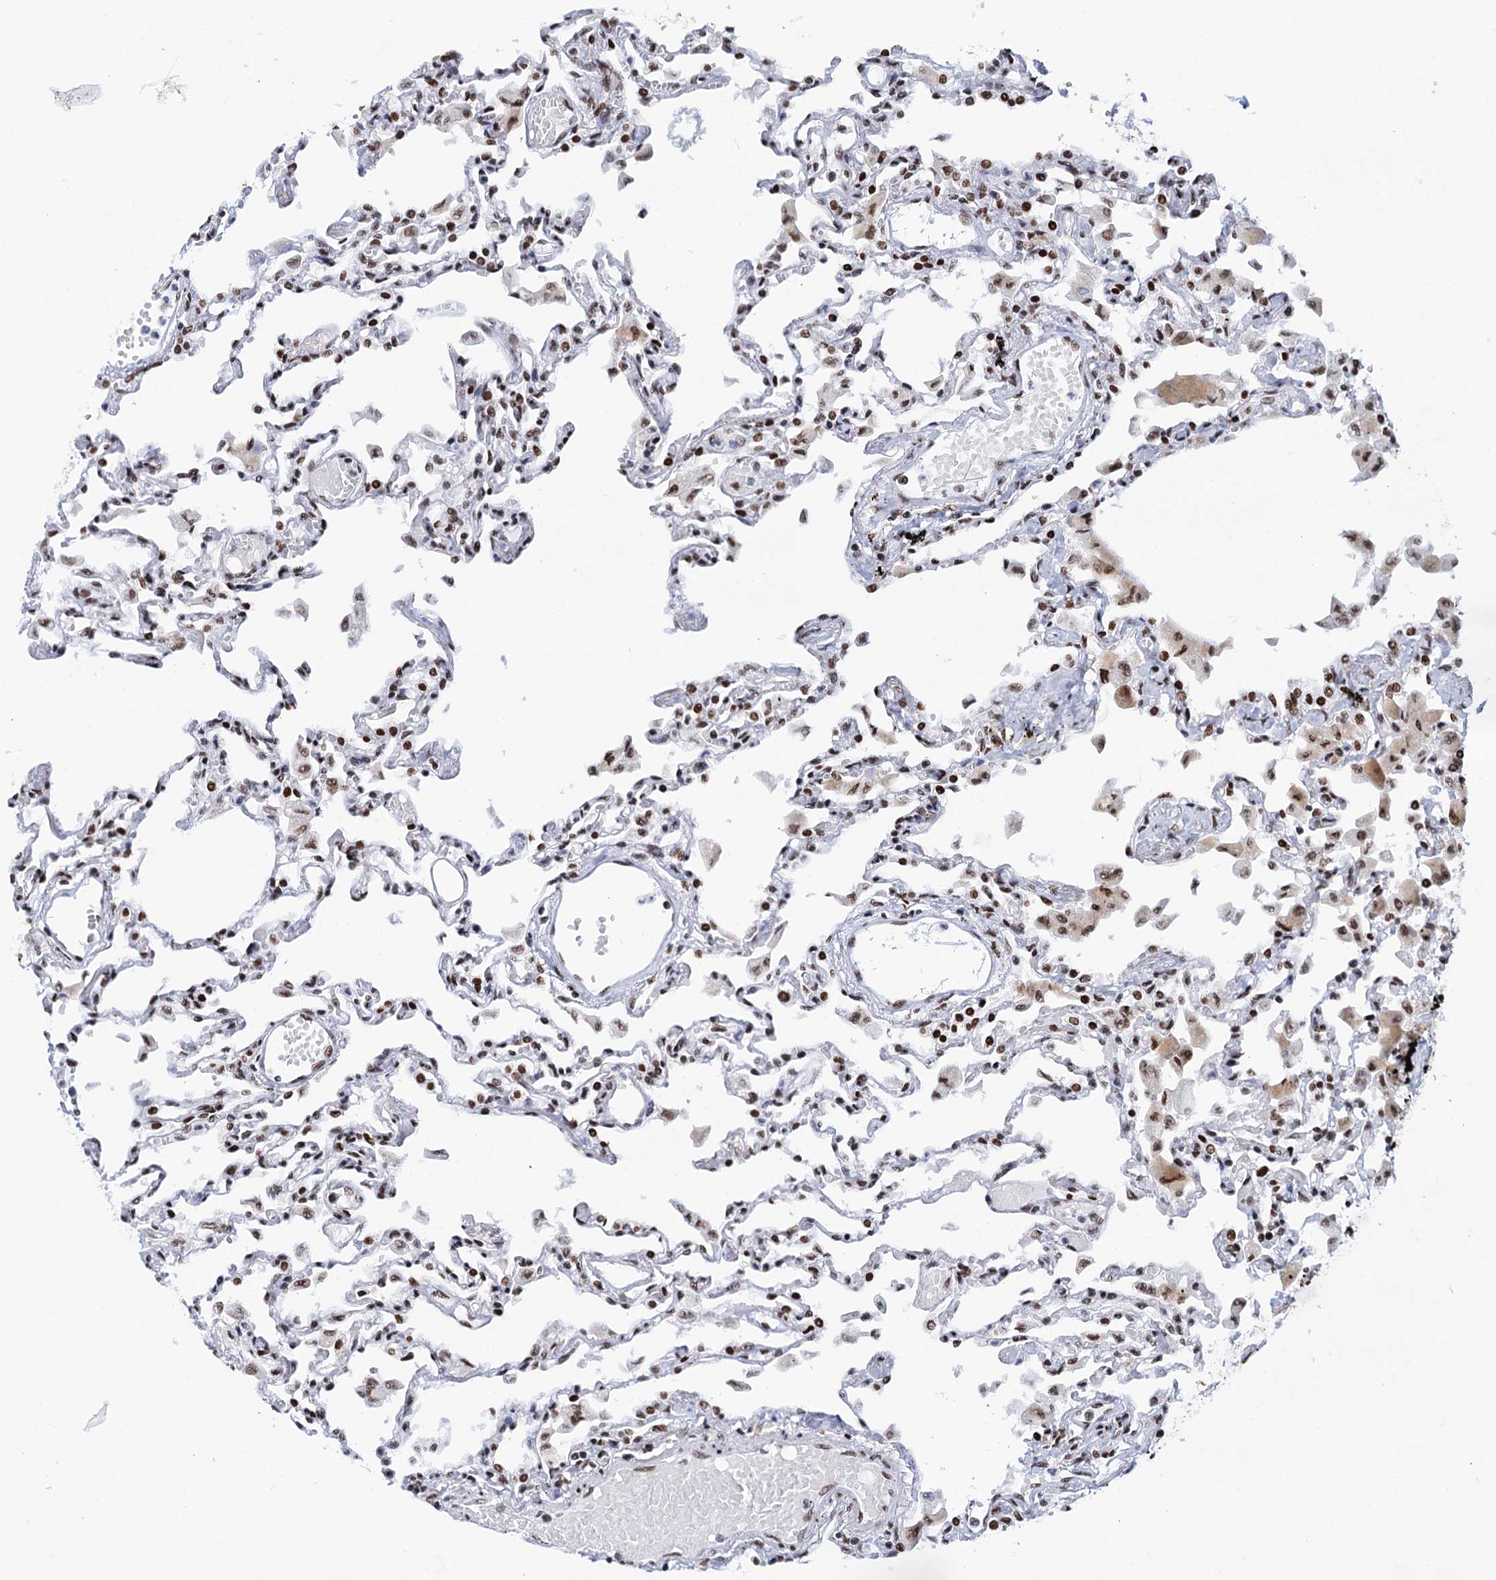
{"staining": {"intensity": "strong", "quantity": ">75%", "location": "nuclear"}, "tissue": "lung", "cell_type": "Alveolar cells", "image_type": "normal", "snomed": [{"axis": "morphology", "description": "Normal tissue, NOS"}, {"axis": "topography", "description": "Bronchus"}, {"axis": "topography", "description": "Lung"}], "caption": "Lung was stained to show a protein in brown. There is high levels of strong nuclear staining in approximately >75% of alveolar cells. Nuclei are stained in blue.", "gene": "MATR3", "patient": {"sex": "female", "age": 49}}